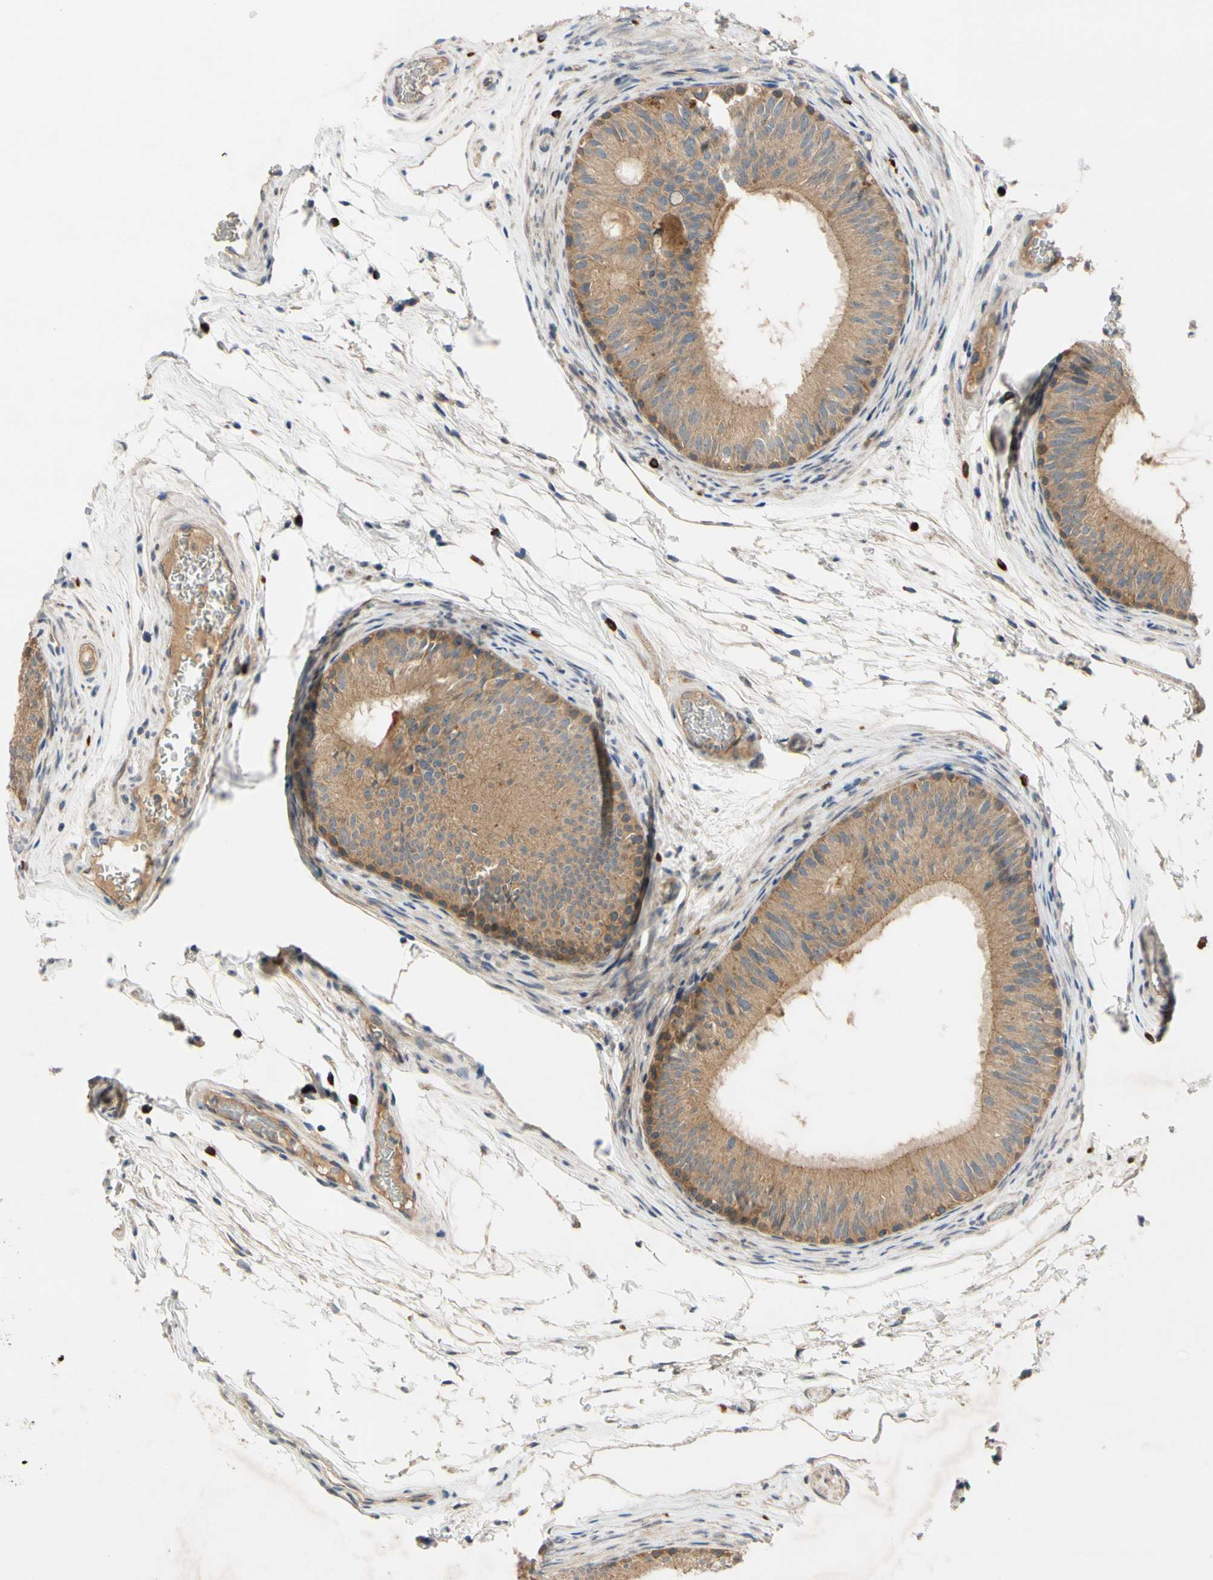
{"staining": {"intensity": "moderate", "quantity": ">75%", "location": "cytoplasmic/membranous"}, "tissue": "epididymis", "cell_type": "Glandular cells", "image_type": "normal", "snomed": [{"axis": "morphology", "description": "Normal tissue, NOS"}, {"axis": "topography", "description": "Epididymis"}], "caption": "This micrograph shows IHC staining of benign human epididymis, with medium moderate cytoplasmic/membranous staining in approximately >75% of glandular cells.", "gene": "MBTPS2", "patient": {"sex": "male", "age": 36}}